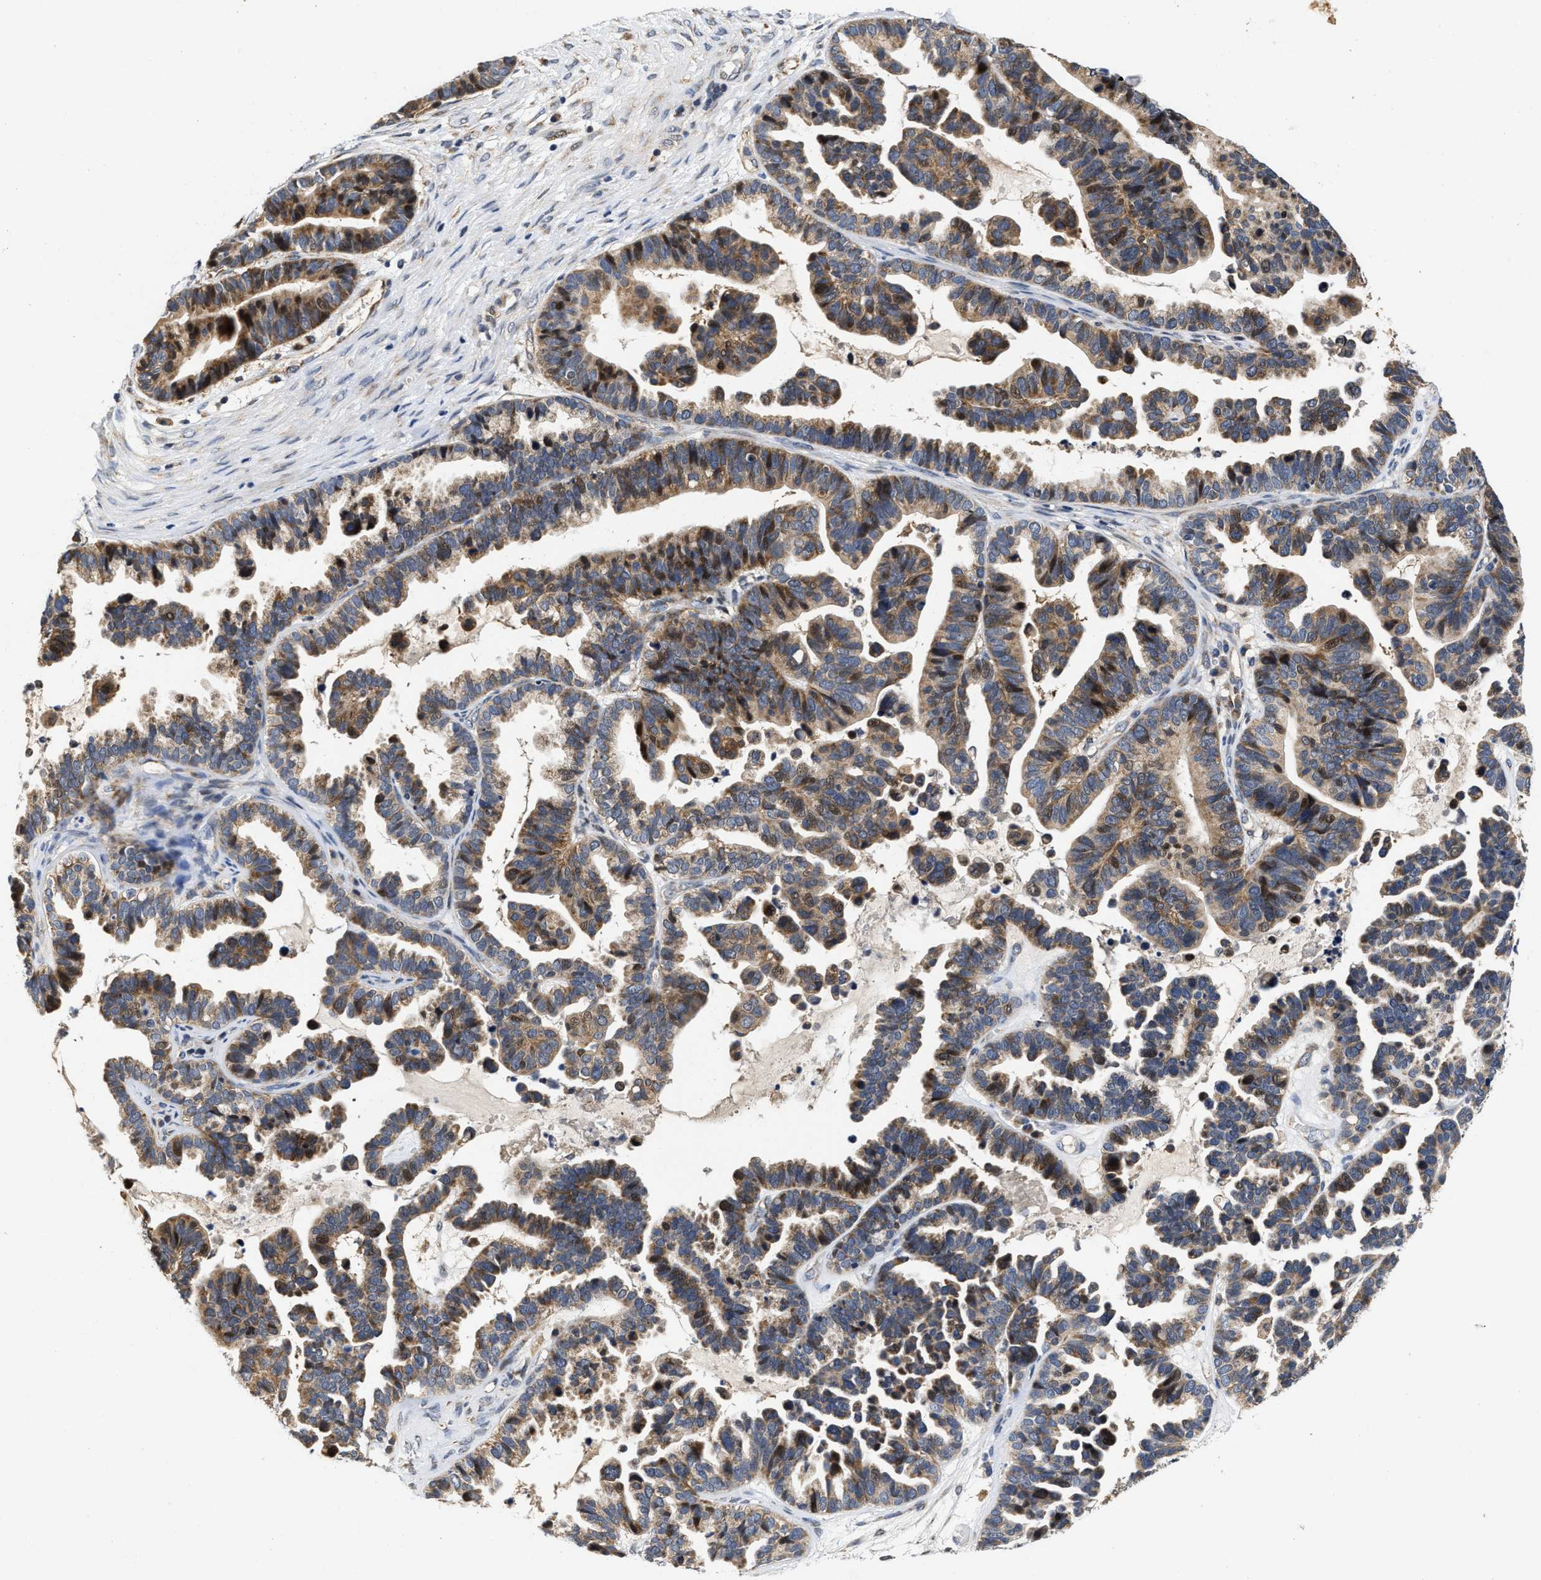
{"staining": {"intensity": "moderate", "quantity": "25%-75%", "location": "cytoplasmic/membranous"}, "tissue": "ovarian cancer", "cell_type": "Tumor cells", "image_type": "cancer", "snomed": [{"axis": "morphology", "description": "Cystadenocarcinoma, serous, NOS"}, {"axis": "topography", "description": "Ovary"}], "caption": "Approximately 25%-75% of tumor cells in ovarian cancer demonstrate moderate cytoplasmic/membranous protein staining as visualized by brown immunohistochemical staining.", "gene": "SCYL2", "patient": {"sex": "female", "age": 56}}